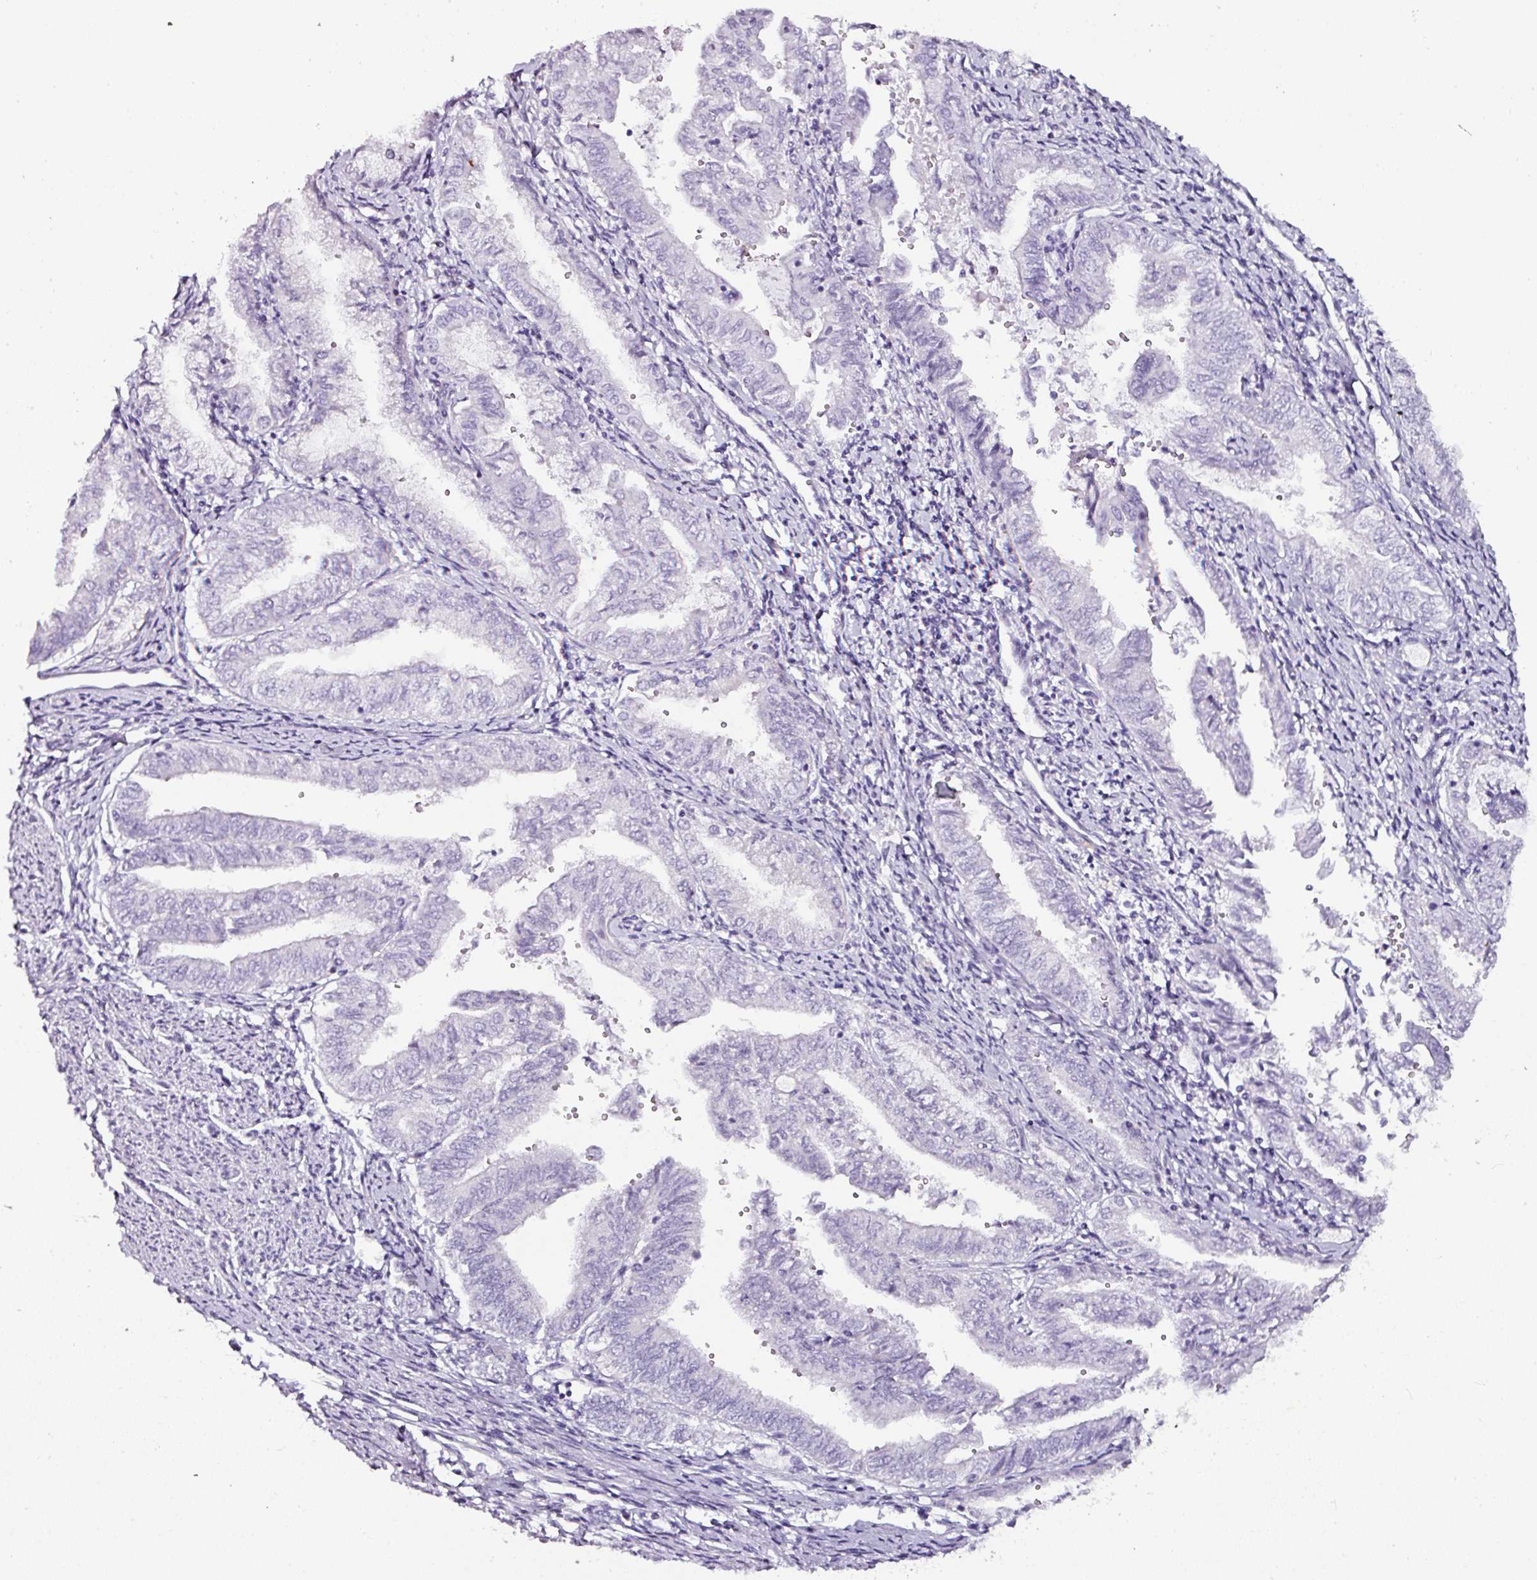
{"staining": {"intensity": "negative", "quantity": "none", "location": "none"}, "tissue": "endometrial cancer", "cell_type": "Tumor cells", "image_type": "cancer", "snomed": [{"axis": "morphology", "description": "Adenocarcinoma, NOS"}, {"axis": "topography", "description": "Endometrium"}], "caption": "High power microscopy photomicrograph of an immunohistochemistry (IHC) photomicrograph of endometrial cancer (adenocarcinoma), revealing no significant expression in tumor cells.", "gene": "NAPSA", "patient": {"sex": "female", "age": 66}}